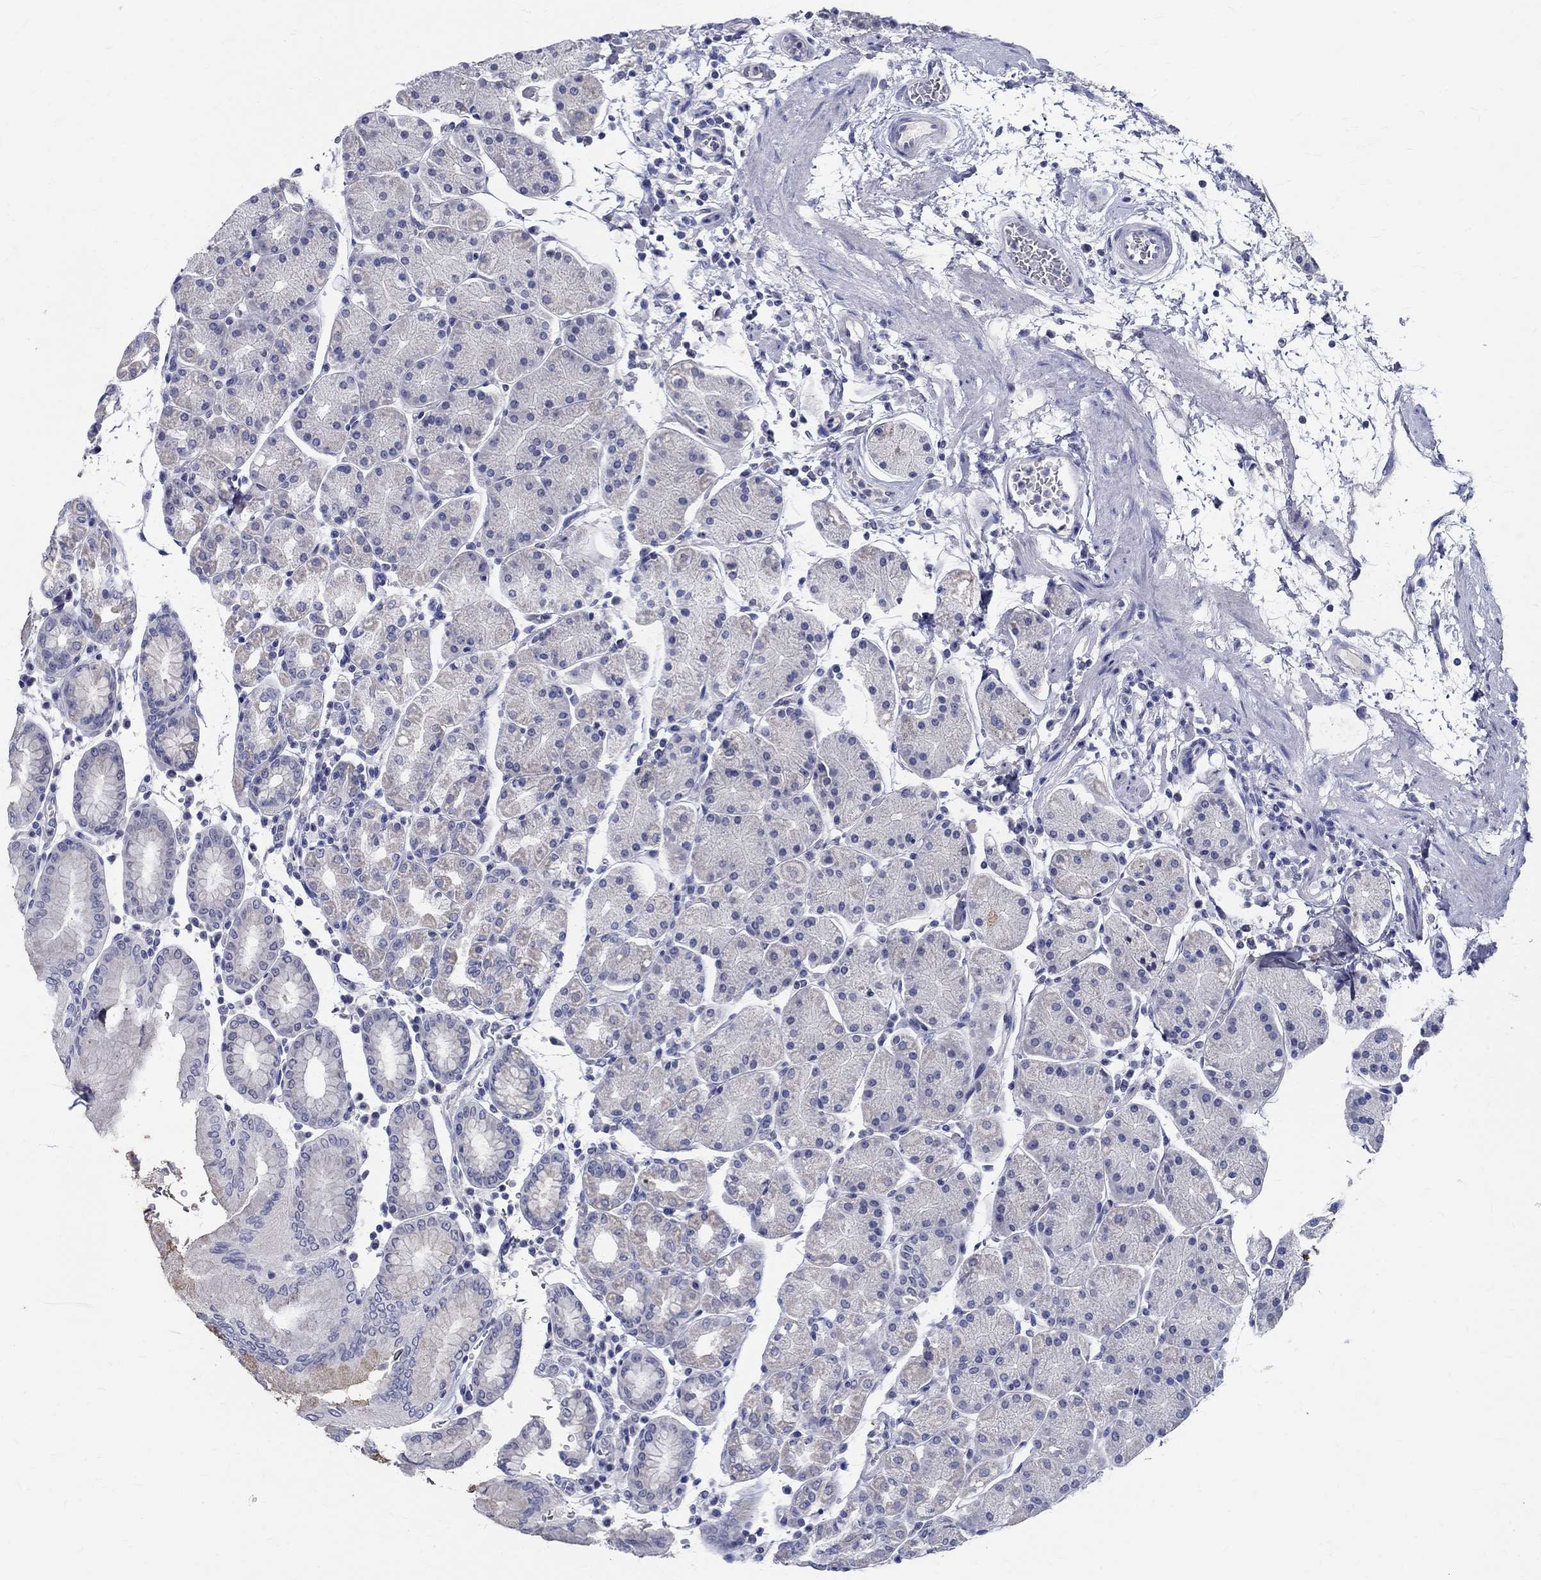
{"staining": {"intensity": "negative", "quantity": "none", "location": "none"}, "tissue": "stomach", "cell_type": "Glandular cells", "image_type": "normal", "snomed": [{"axis": "morphology", "description": "Normal tissue, NOS"}, {"axis": "topography", "description": "Stomach"}], "caption": "Immunohistochemistry photomicrograph of normal stomach stained for a protein (brown), which exhibits no positivity in glandular cells. The staining was performed using DAB (3,3'-diaminobenzidine) to visualize the protein expression in brown, while the nuclei were stained in blue with hematoxylin (Magnification: 20x).", "gene": "CETN1", "patient": {"sex": "male", "age": 54}}